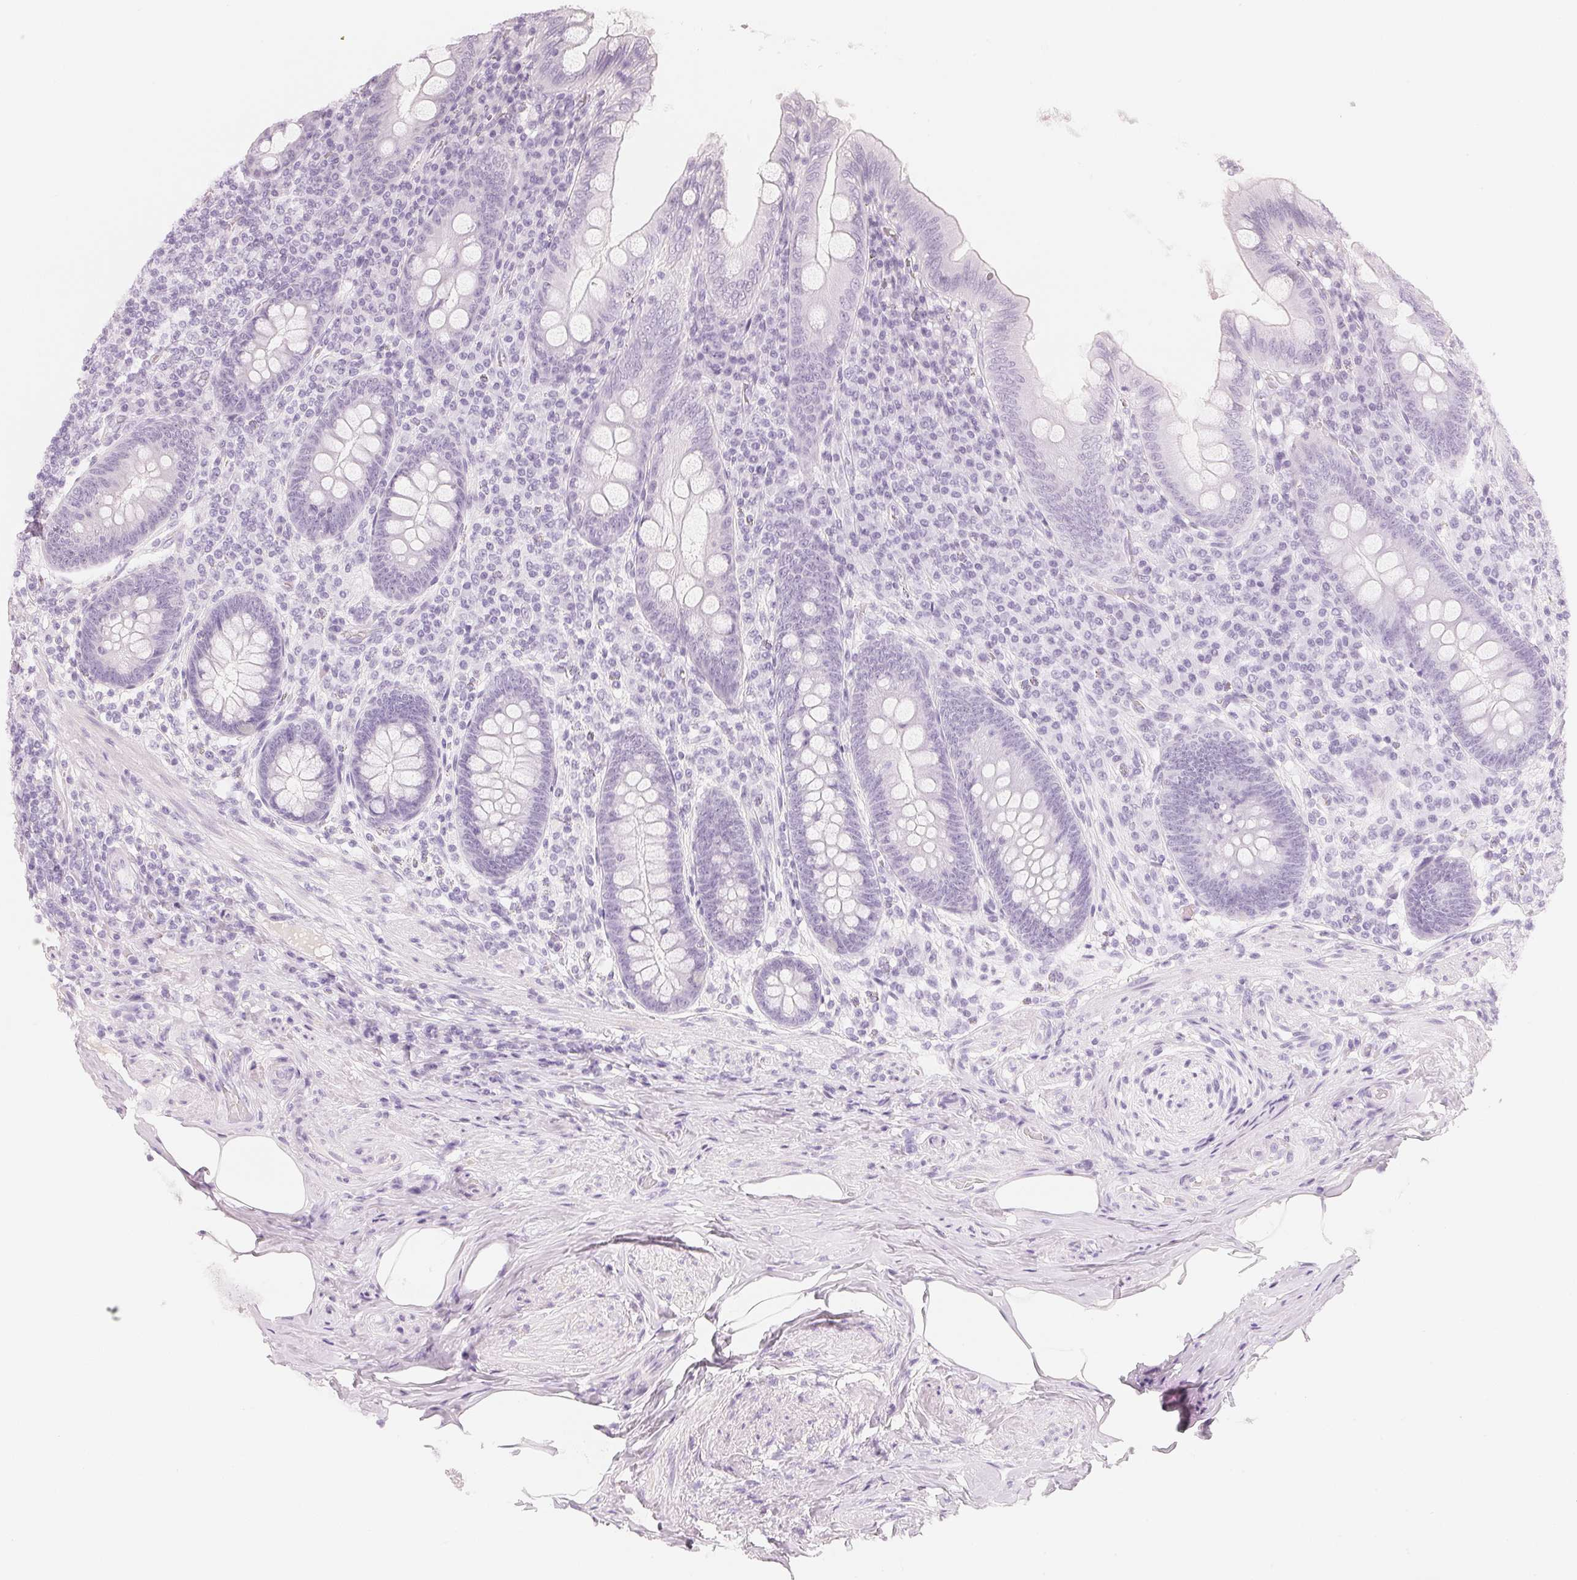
{"staining": {"intensity": "negative", "quantity": "none", "location": "none"}, "tissue": "appendix", "cell_type": "Glandular cells", "image_type": "normal", "snomed": [{"axis": "morphology", "description": "Normal tissue, NOS"}, {"axis": "topography", "description": "Appendix"}], "caption": "Immunohistochemistry micrograph of normal appendix: appendix stained with DAB (3,3'-diaminobenzidine) shows no significant protein positivity in glandular cells.", "gene": "CFHR2", "patient": {"sex": "male", "age": 71}}